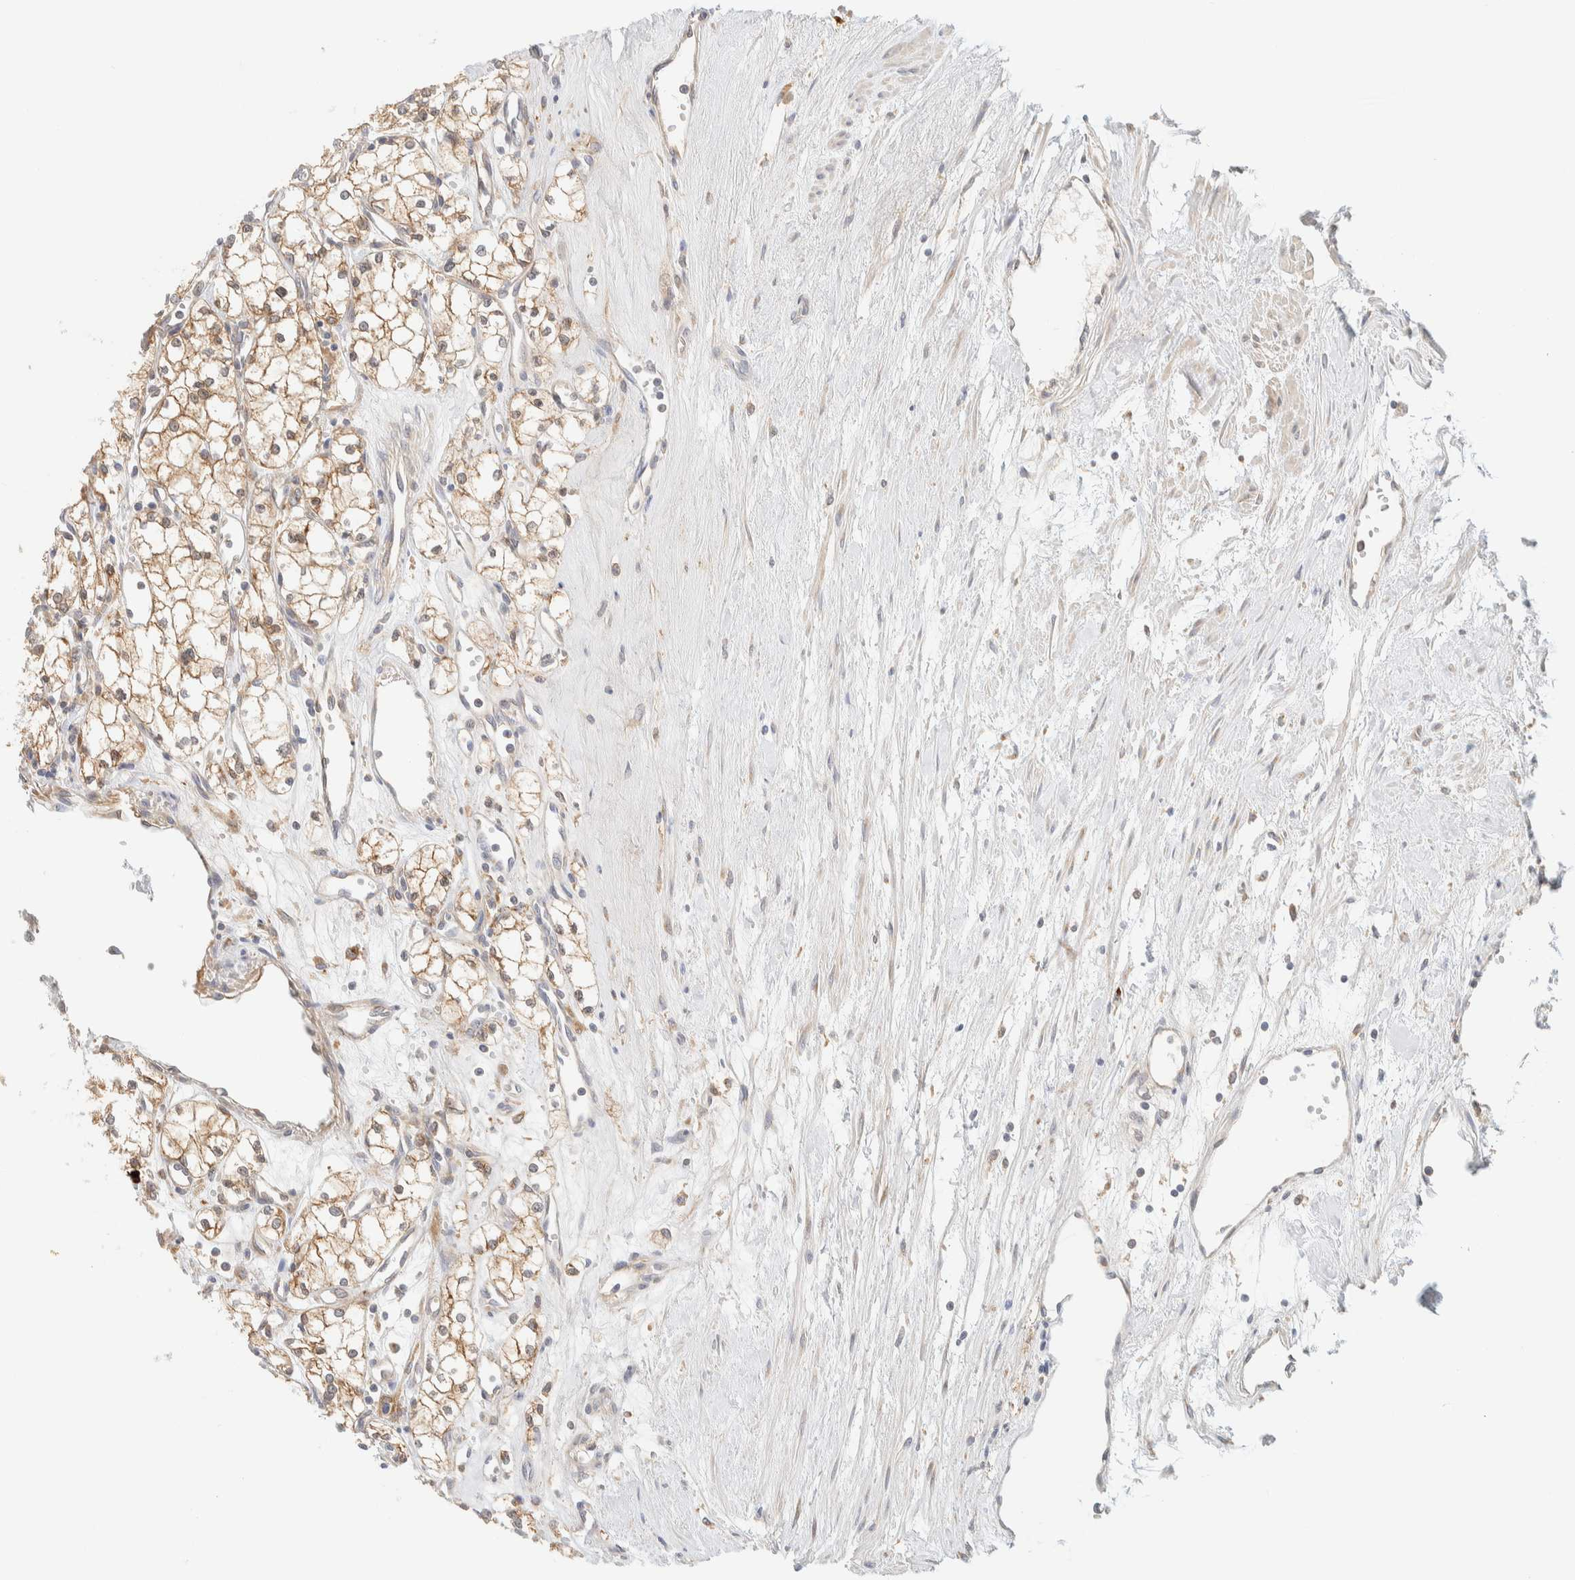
{"staining": {"intensity": "moderate", "quantity": ">75%", "location": "cytoplasmic/membranous"}, "tissue": "renal cancer", "cell_type": "Tumor cells", "image_type": "cancer", "snomed": [{"axis": "morphology", "description": "Adenocarcinoma, NOS"}, {"axis": "topography", "description": "Kidney"}], "caption": "High-magnification brightfield microscopy of renal cancer (adenocarcinoma) stained with DAB (3,3'-diaminobenzidine) (brown) and counterstained with hematoxylin (blue). tumor cells exhibit moderate cytoplasmic/membranous staining is seen in about>75% of cells. (DAB IHC, brown staining for protein, blue staining for nuclei).", "gene": "NT5C", "patient": {"sex": "male", "age": 59}}